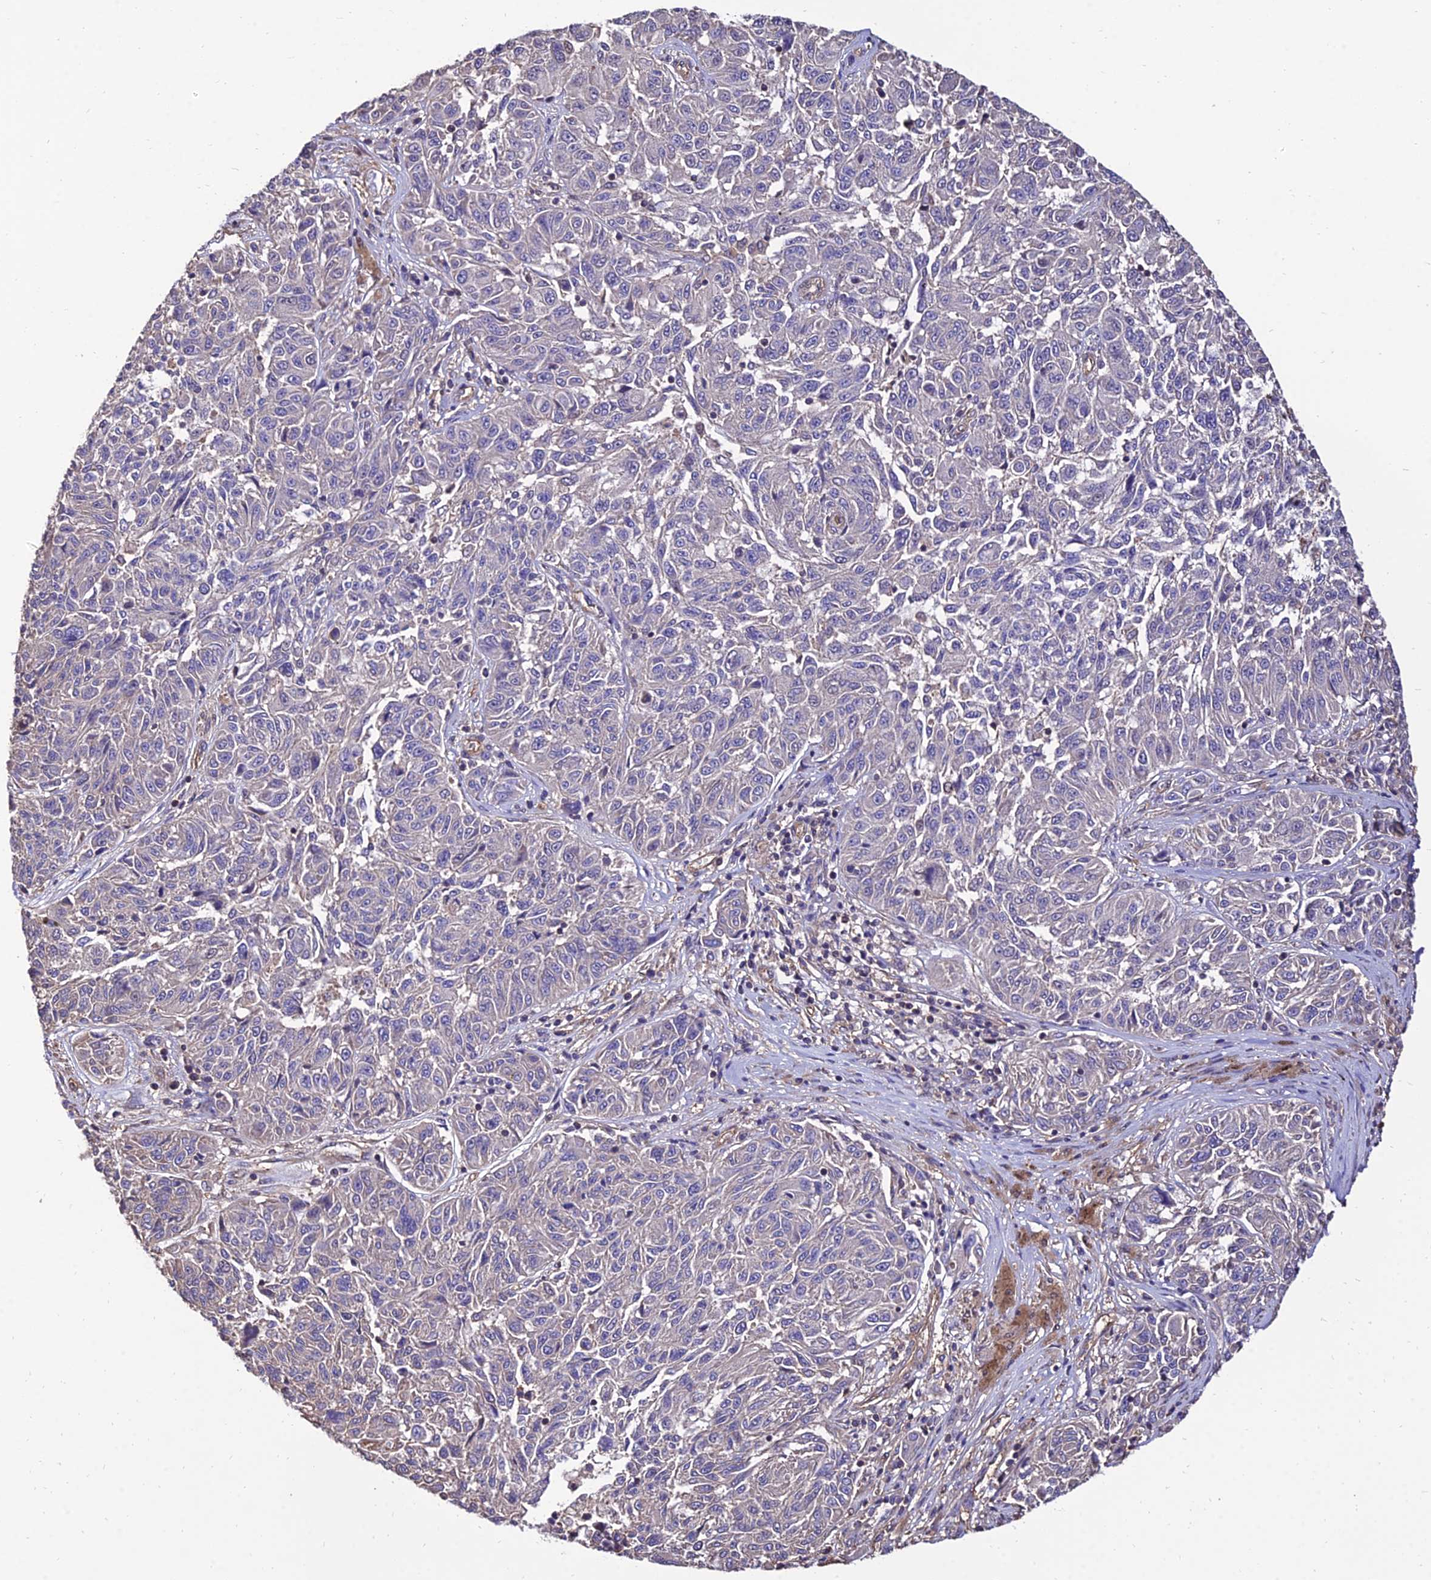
{"staining": {"intensity": "negative", "quantity": "none", "location": "none"}, "tissue": "melanoma", "cell_type": "Tumor cells", "image_type": "cancer", "snomed": [{"axis": "morphology", "description": "Malignant melanoma, NOS"}, {"axis": "topography", "description": "Skin"}], "caption": "A micrograph of malignant melanoma stained for a protein shows no brown staining in tumor cells.", "gene": "CALM2", "patient": {"sex": "male", "age": 53}}